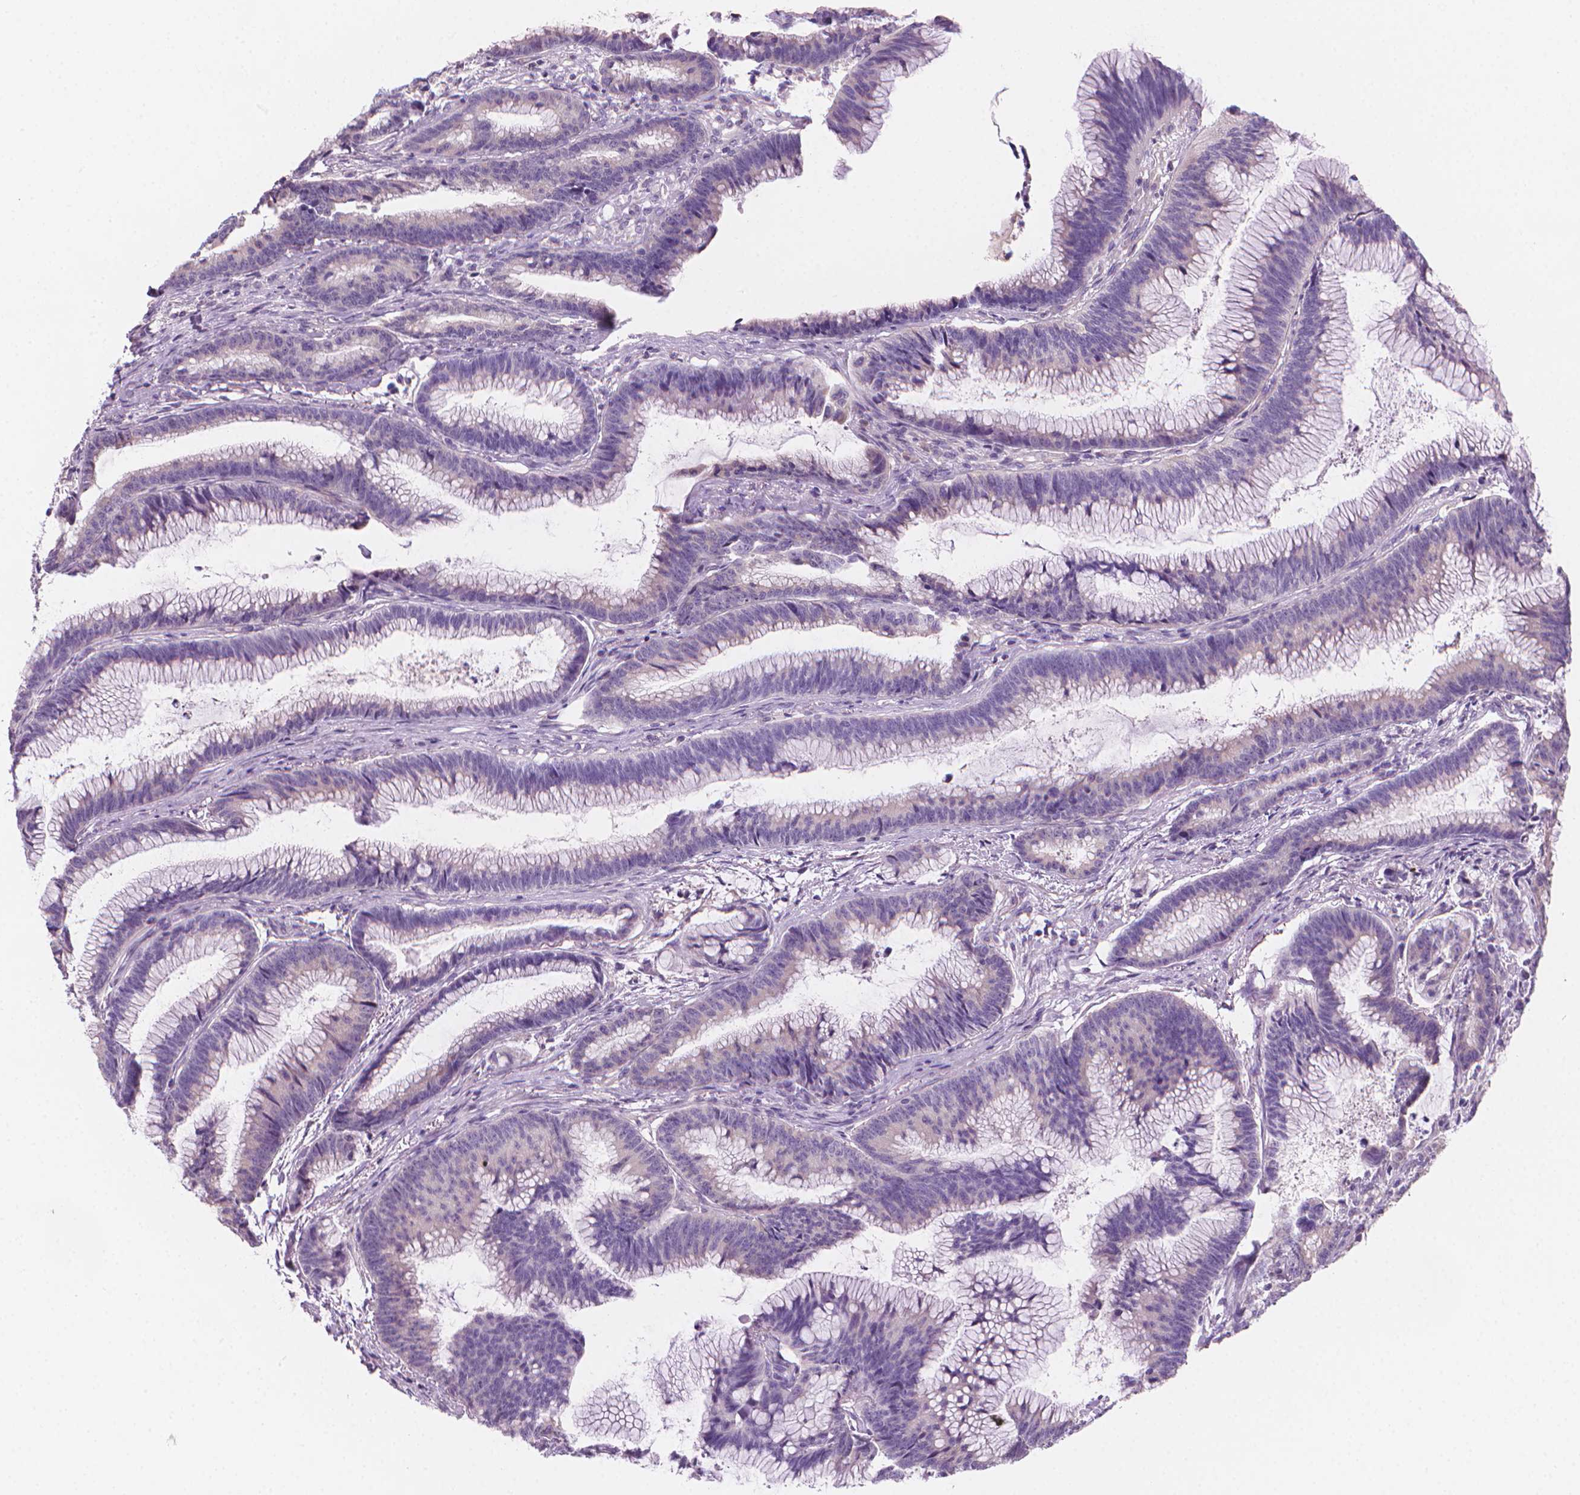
{"staining": {"intensity": "negative", "quantity": "none", "location": "none"}, "tissue": "colorectal cancer", "cell_type": "Tumor cells", "image_type": "cancer", "snomed": [{"axis": "morphology", "description": "Adenocarcinoma, NOS"}, {"axis": "topography", "description": "Colon"}], "caption": "A high-resolution image shows immunohistochemistry staining of colorectal adenocarcinoma, which demonstrates no significant staining in tumor cells.", "gene": "ENSG00000187186", "patient": {"sex": "female", "age": 78}}